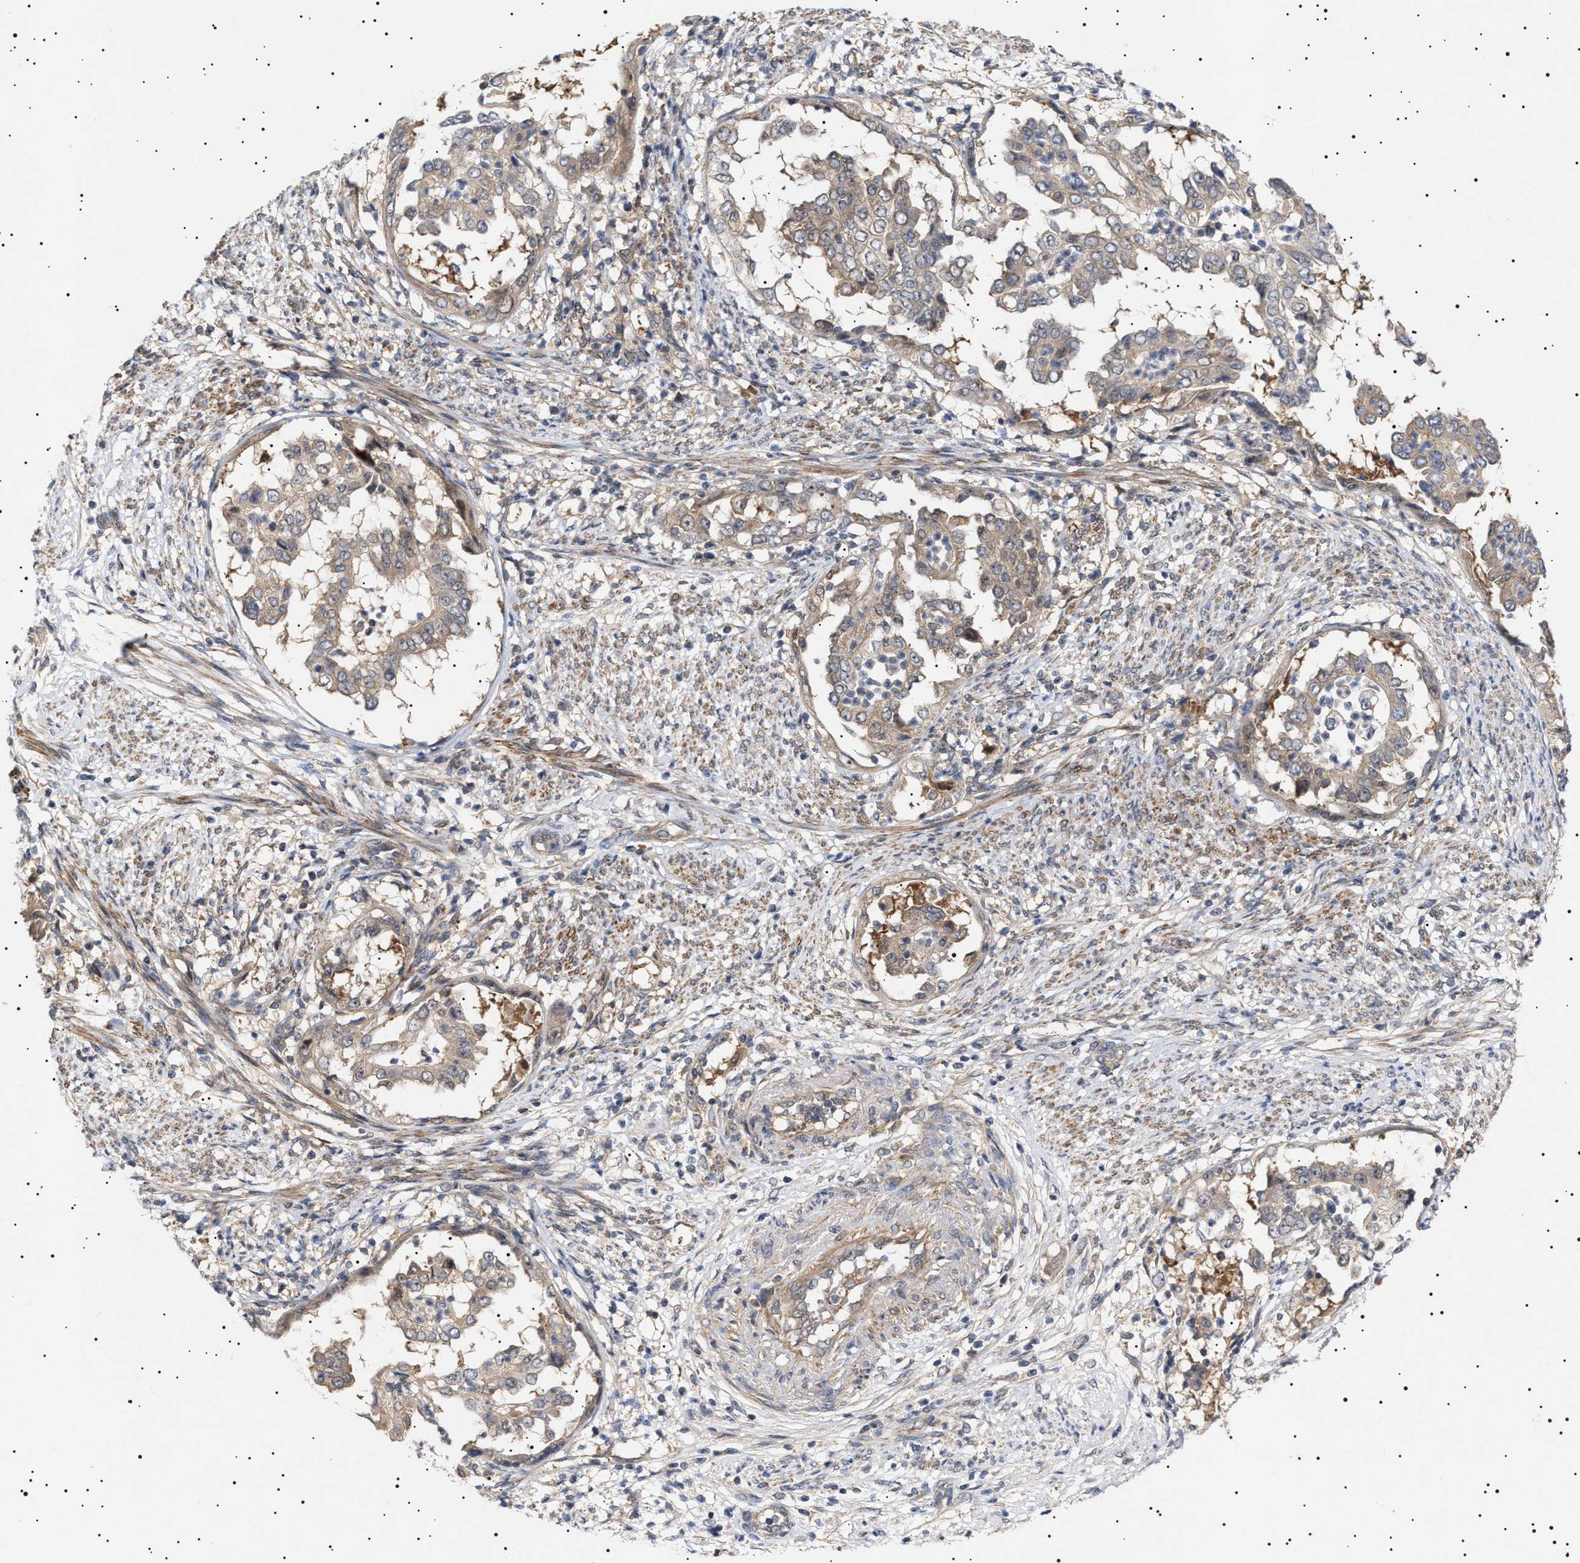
{"staining": {"intensity": "weak", "quantity": ">75%", "location": "cytoplasmic/membranous"}, "tissue": "endometrial cancer", "cell_type": "Tumor cells", "image_type": "cancer", "snomed": [{"axis": "morphology", "description": "Adenocarcinoma, NOS"}, {"axis": "topography", "description": "Endometrium"}], "caption": "Immunohistochemical staining of human endometrial adenocarcinoma exhibits low levels of weak cytoplasmic/membranous positivity in about >75% of tumor cells.", "gene": "NPLOC4", "patient": {"sex": "female", "age": 85}}